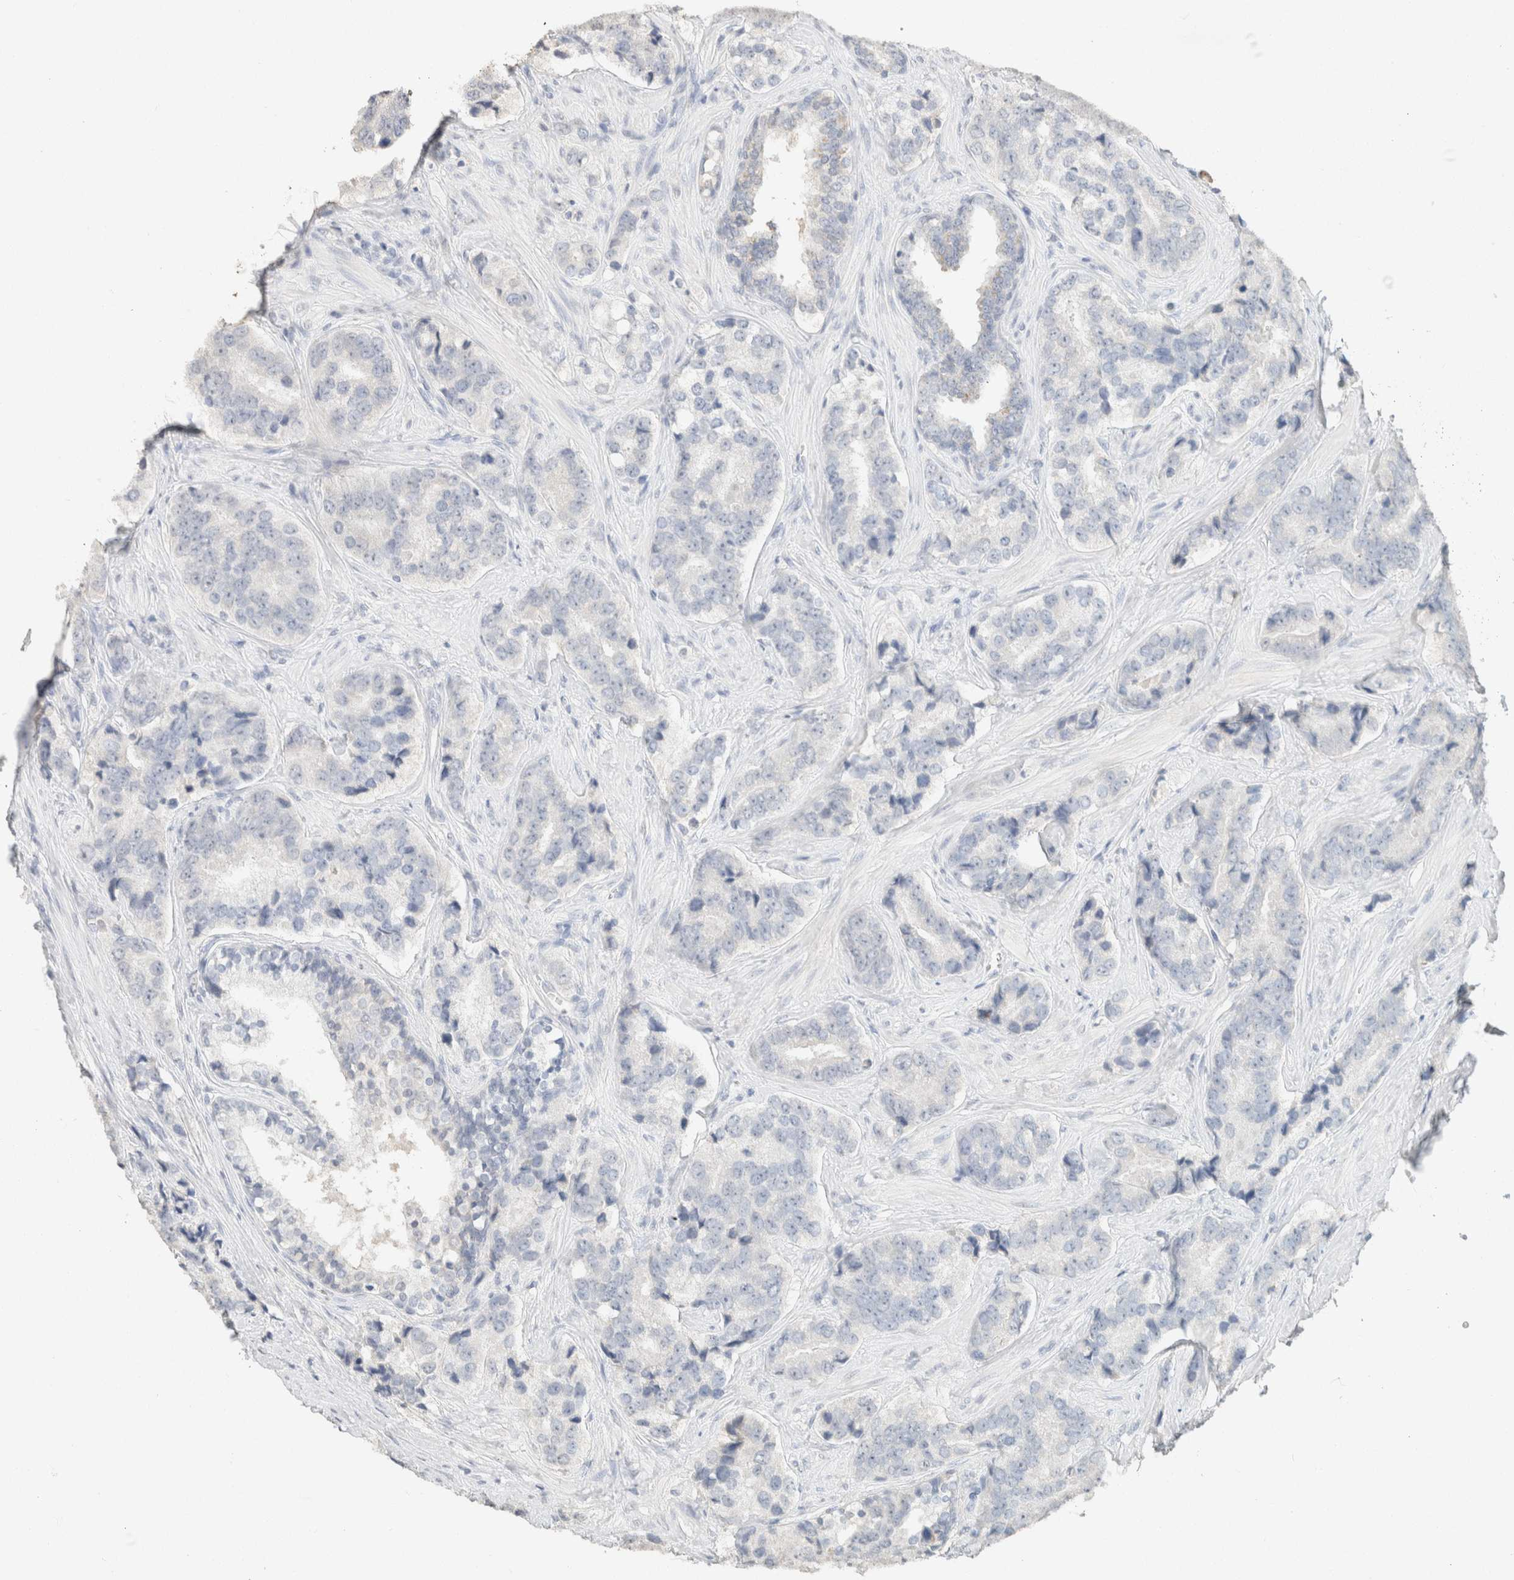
{"staining": {"intensity": "negative", "quantity": "none", "location": "none"}, "tissue": "prostate cancer", "cell_type": "Tumor cells", "image_type": "cancer", "snomed": [{"axis": "morphology", "description": "Adenocarcinoma, High grade"}, {"axis": "topography", "description": "Prostate"}], "caption": "Human prostate cancer (adenocarcinoma (high-grade)) stained for a protein using immunohistochemistry (IHC) displays no staining in tumor cells.", "gene": "CPA1", "patient": {"sex": "male", "age": 60}}